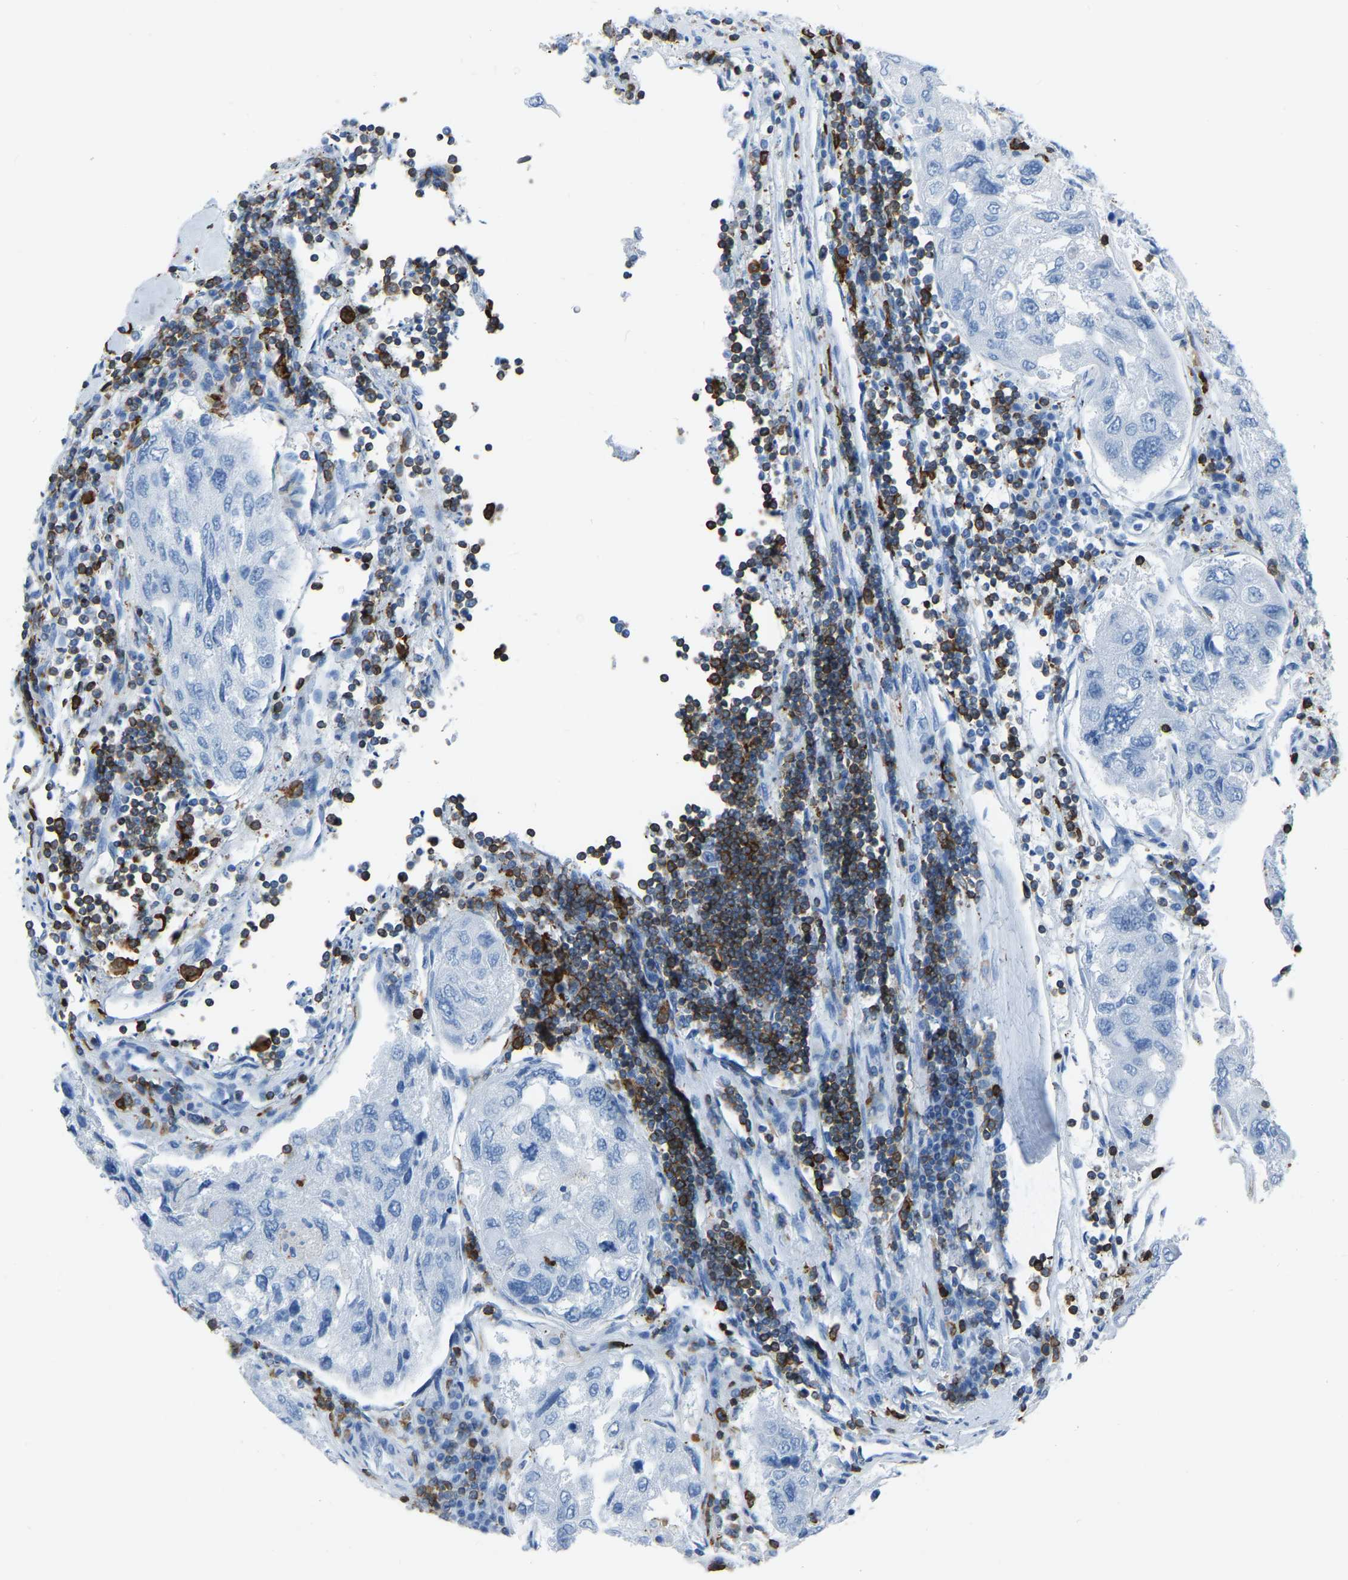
{"staining": {"intensity": "negative", "quantity": "none", "location": "none"}, "tissue": "urothelial cancer", "cell_type": "Tumor cells", "image_type": "cancer", "snomed": [{"axis": "morphology", "description": "Urothelial carcinoma, High grade"}, {"axis": "topography", "description": "Lymph node"}, {"axis": "topography", "description": "Urinary bladder"}], "caption": "Immunohistochemistry of urothelial cancer displays no positivity in tumor cells.", "gene": "LSP1", "patient": {"sex": "male", "age": 51}}